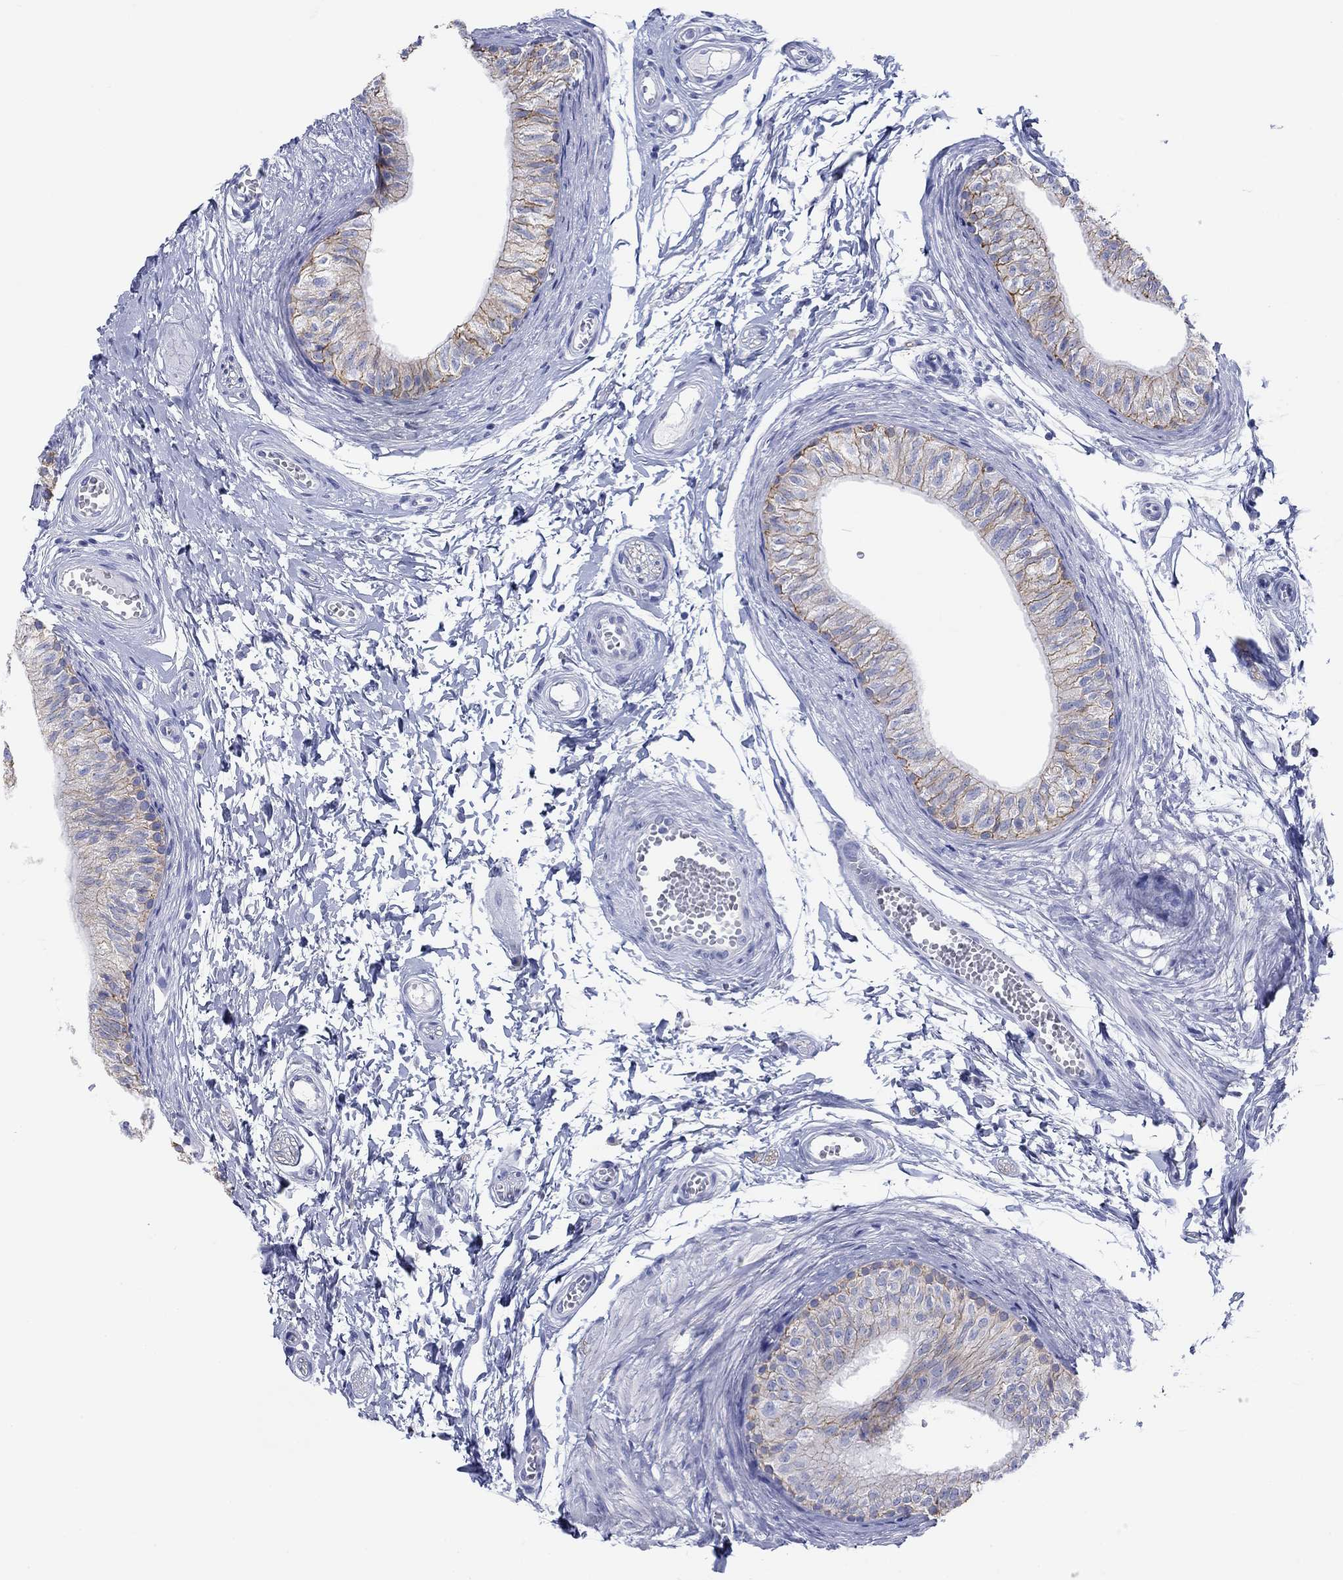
{"staining": {"intensity": "moderate", "quantity": "25%-75%", "location": "cytoplasmic/membranous"}, "tissue": "epididymis", "cell_type": "Glandular cells", "image_type": "normal", "snomed": [{"axis": "morphology", "description": "Normal tissue, NOS"}, {"axis": "topography", "description": "Epididymis"}], "caption": "Unremarkable epididymis was stained to show a protein in brown. There is medium levels of moderate cytoplasmic/membranous staining in approximately 25%-75% of glandular cells. Nuclei are stained in blue.", "gene": "ATP1B1", "patient": {"sex": "male", "age": 22}}